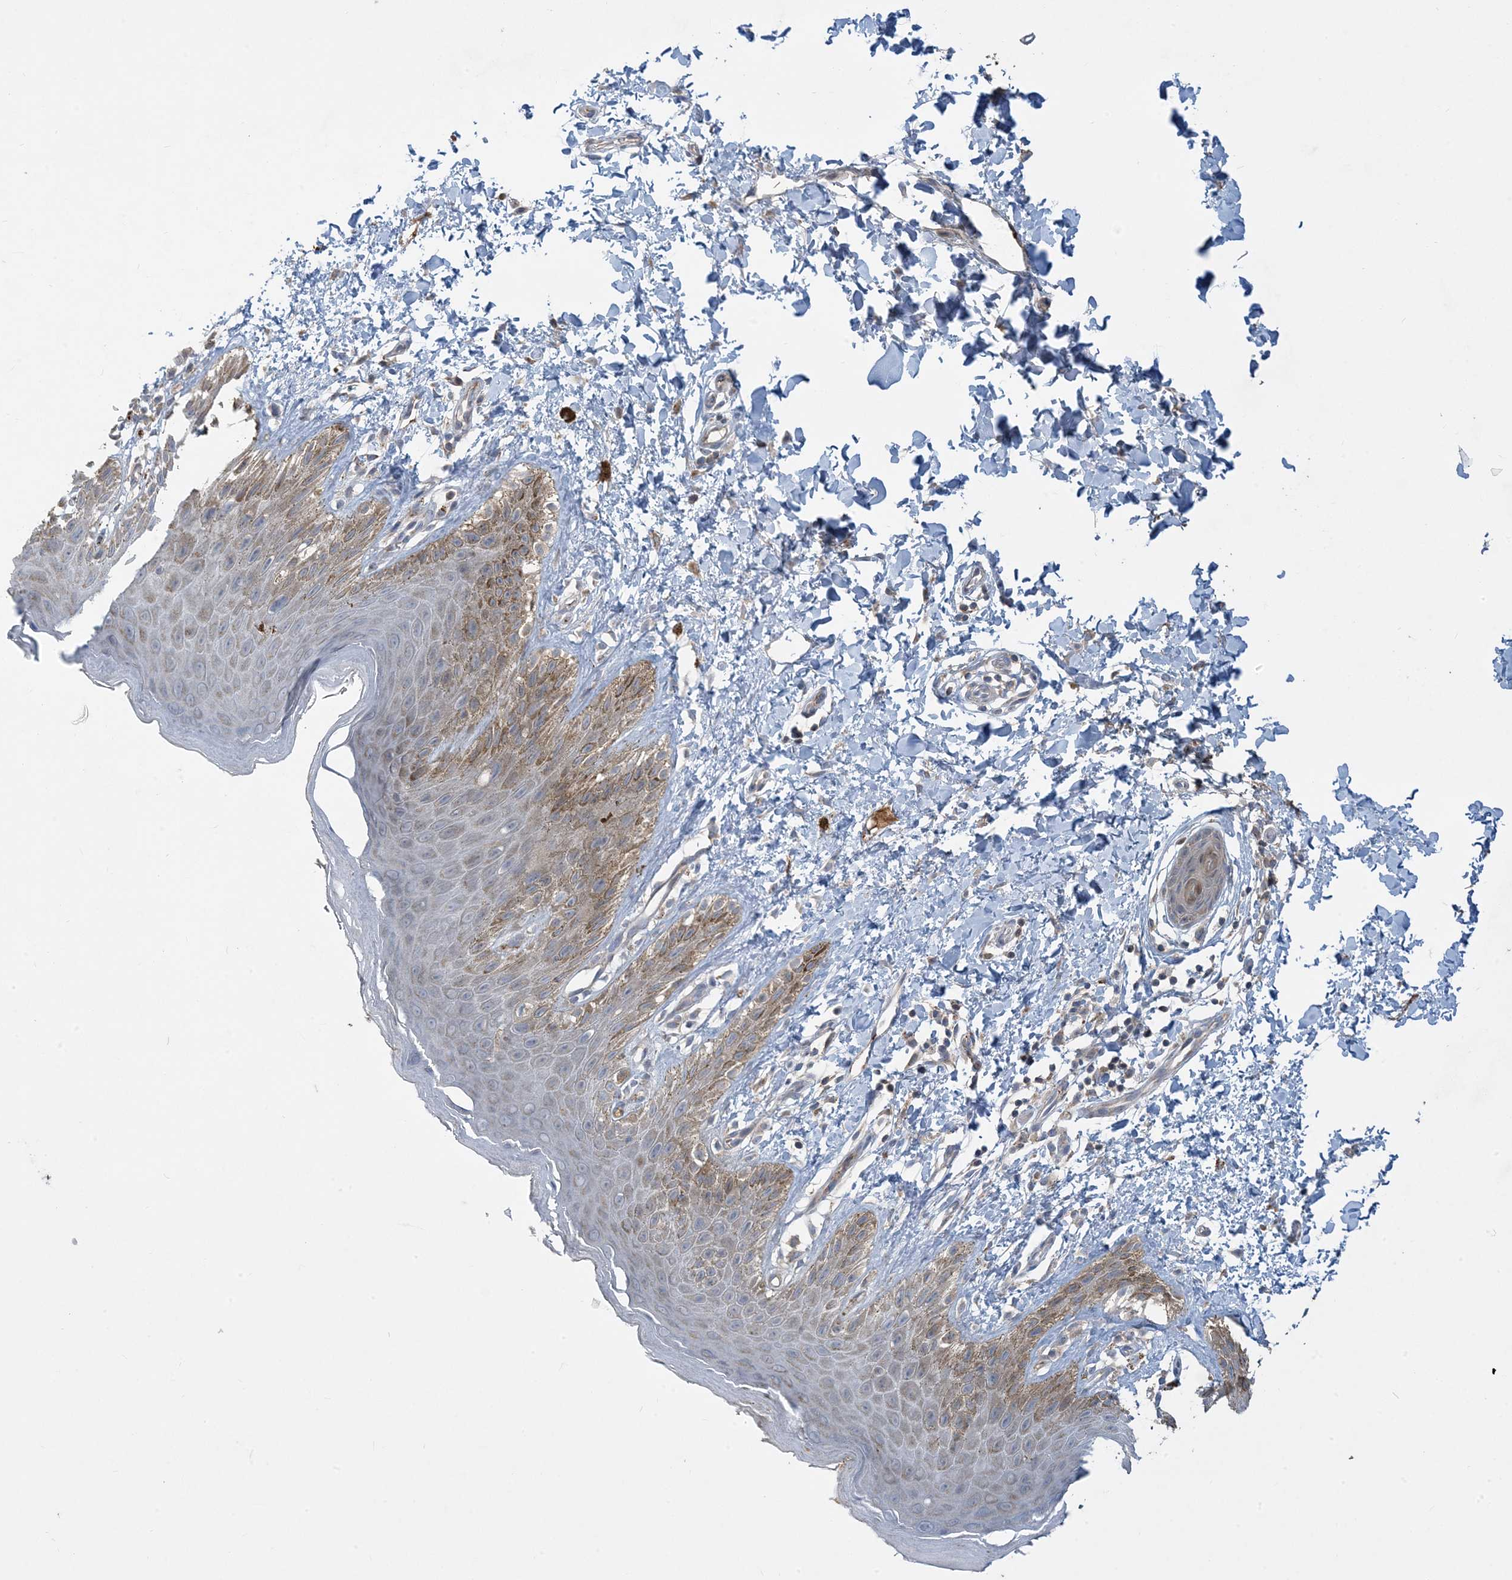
{"staining": {"intensity": "moderate", "quantity": "<25%", "location": "cytoplasmic/membranous"}, "tissue": "skin", "cell_type": "Epidermal cells", "image_type": "normal", "snomed": [{"axis": "morphology", "description": "Normal tissue, NOS"}, {"axis": "topography", "description": "Anal"}], "caption": "Normal skin displays moderate cytoplasmic/membranous expression in approximately <25% of epidermal cells (DAB (3,3'-diaminobenzidine) IHC, brown staining for protein, blue staining for nuclei)..", "gene": "ECHDC1", "patient": {"sex": "male", "age": 44}}